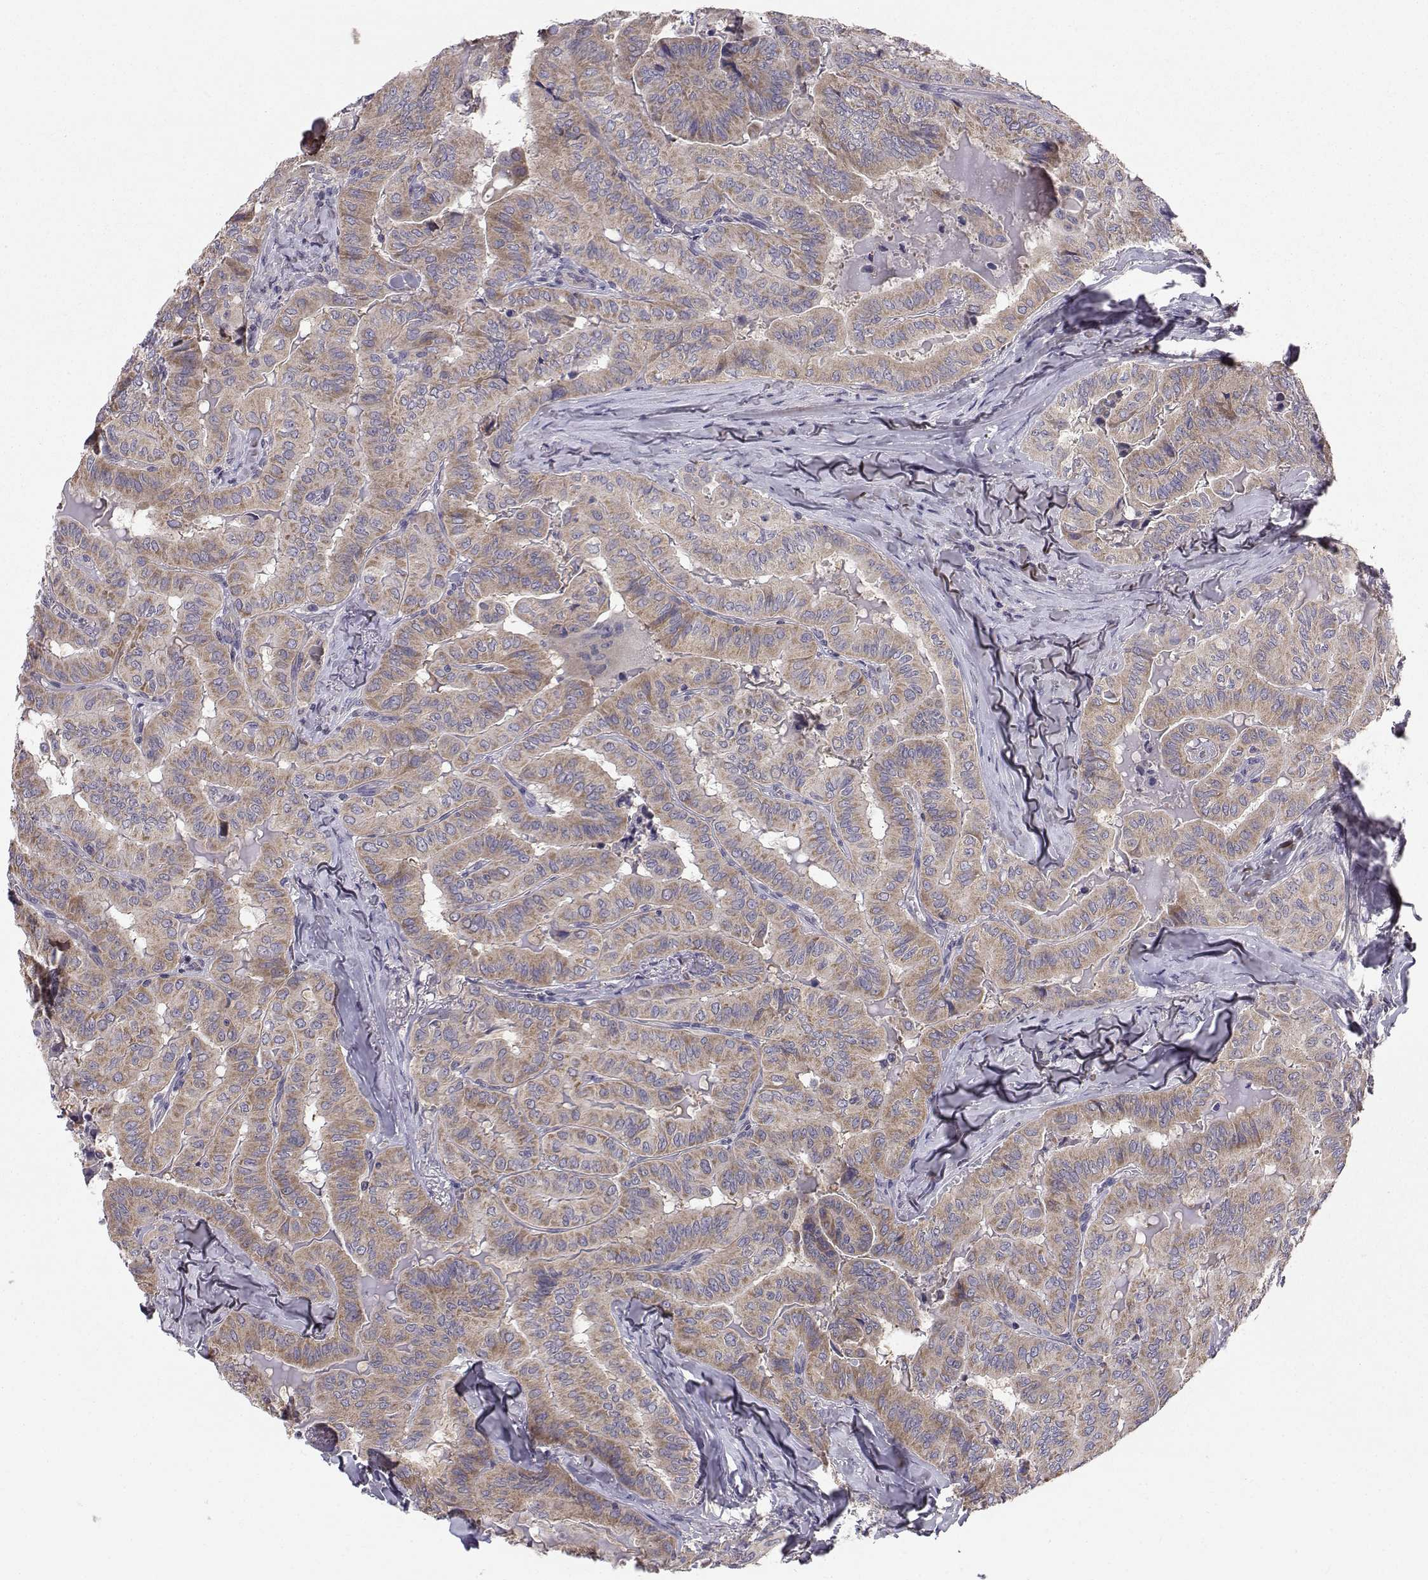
{"staining": {"intensity": "moderate", "quantity": ">75%", "location": "cytoplasmic/membranous"}, "tissue": "thyroid cancer", "cell_type": "Tumor cells", "image_type": "cancer", "snomed": [{"axis": "morphology", "description": "Papillary adenocarcinoma, NOS"}, {"axis": "topography", "description": "Thyroid gland"}], "caption": "Human thyroid cancer stained with a brown dye shows moderate cytoplasmic/membranous positive expression in approximately >75% of tumor cells.", "gene": "PEX5L", "patient": {"sex": "female", "age": 68}}